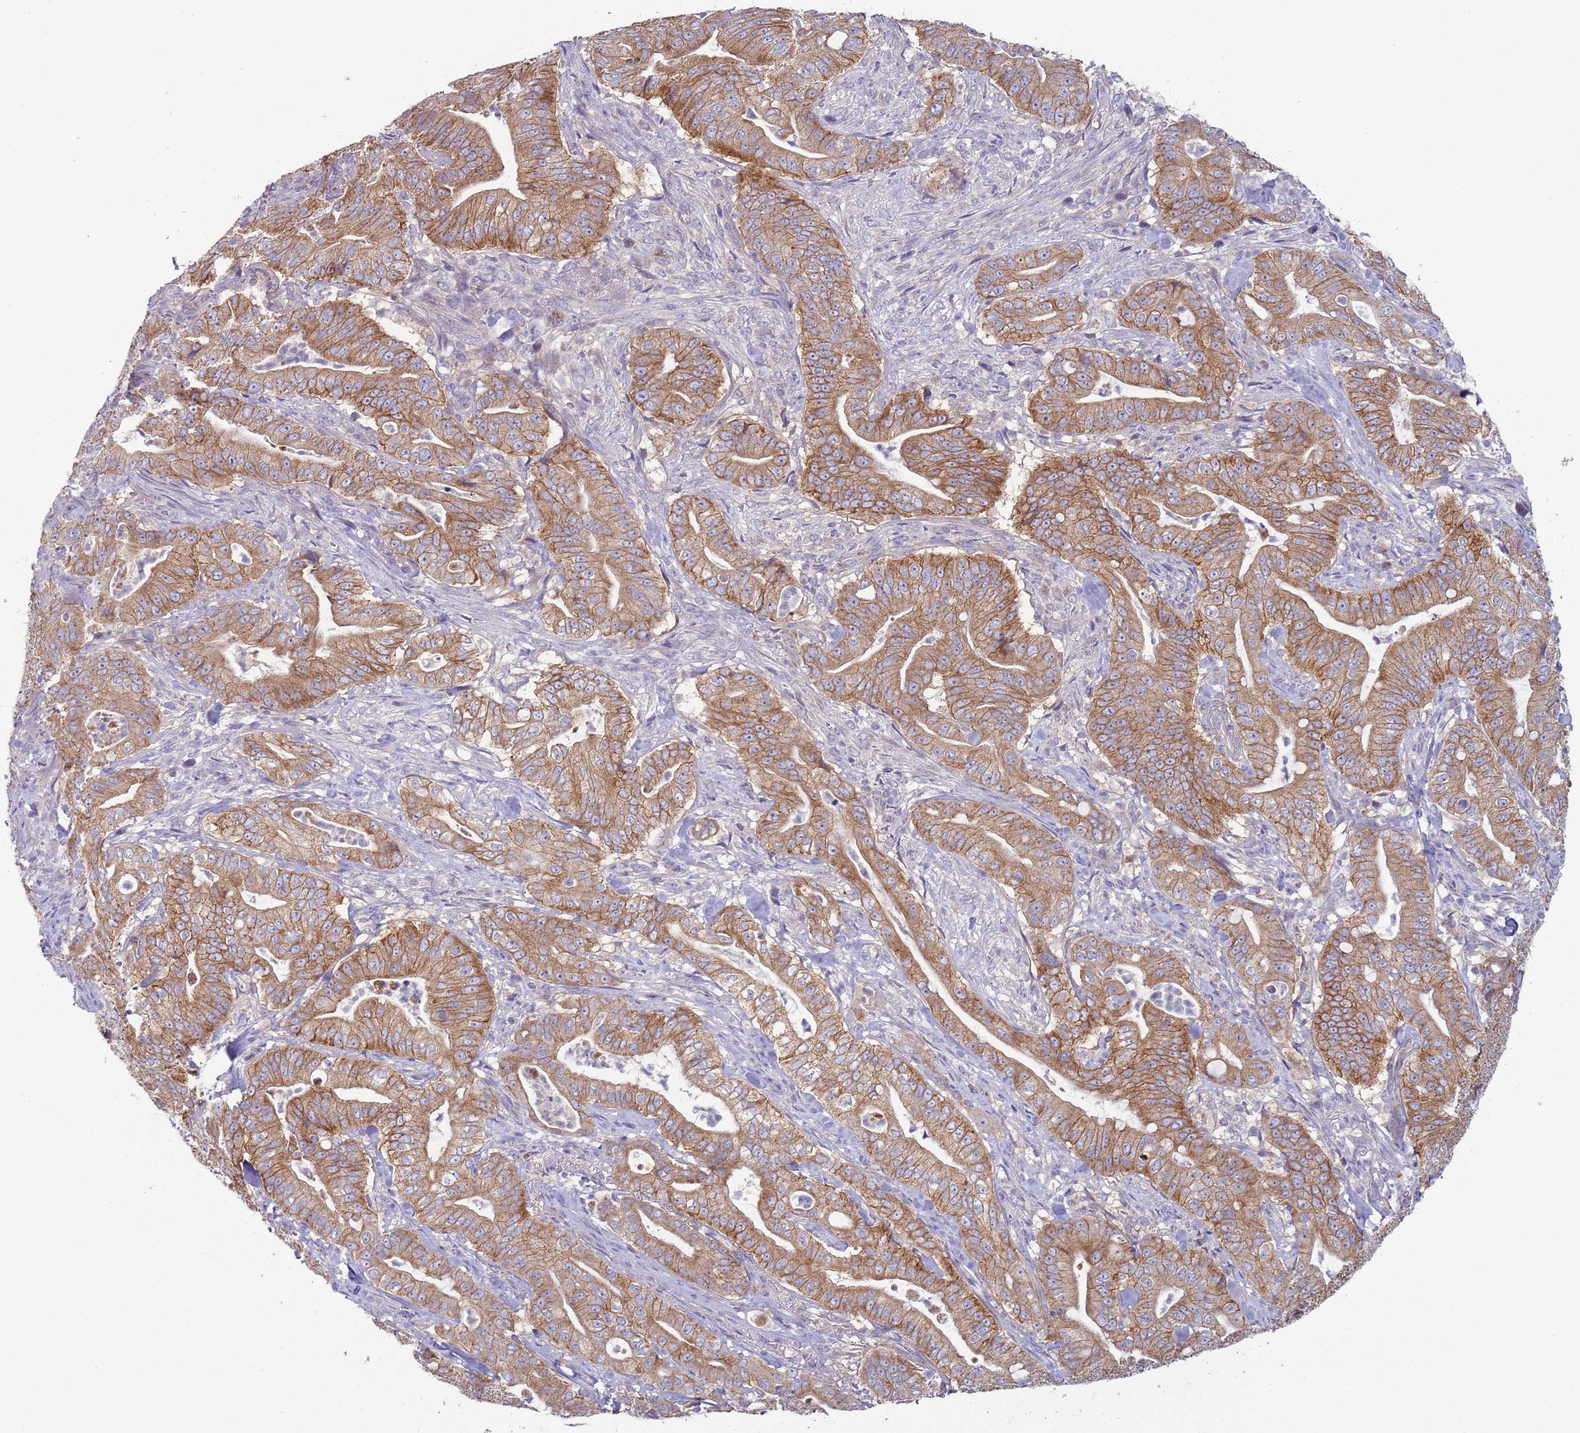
{"staining": {"intensity": "moderate", "quantity": ">75%", "location": "cytoplasmic/membranous"}, "tissue": "pancreatic cancer", "cell_type": "Tumor cells", "image_type": "cancer", "snomed": [{"axis": "morphology", "description": "Adenocarcinoma, NOS"}, {"axis": "topography", "description": "Pancreas"}], "caption": "Protein expression analysis of pancreatic adenocarcinoma demonstrates moderate cytoplasmic/membranous positivity in approximately >75% of tumor cells. (DAB = brown stain, brightfield microscopy at high magnification).", "gene": "UQCRQ", "patient": {"sex": "male", "age": 71}}